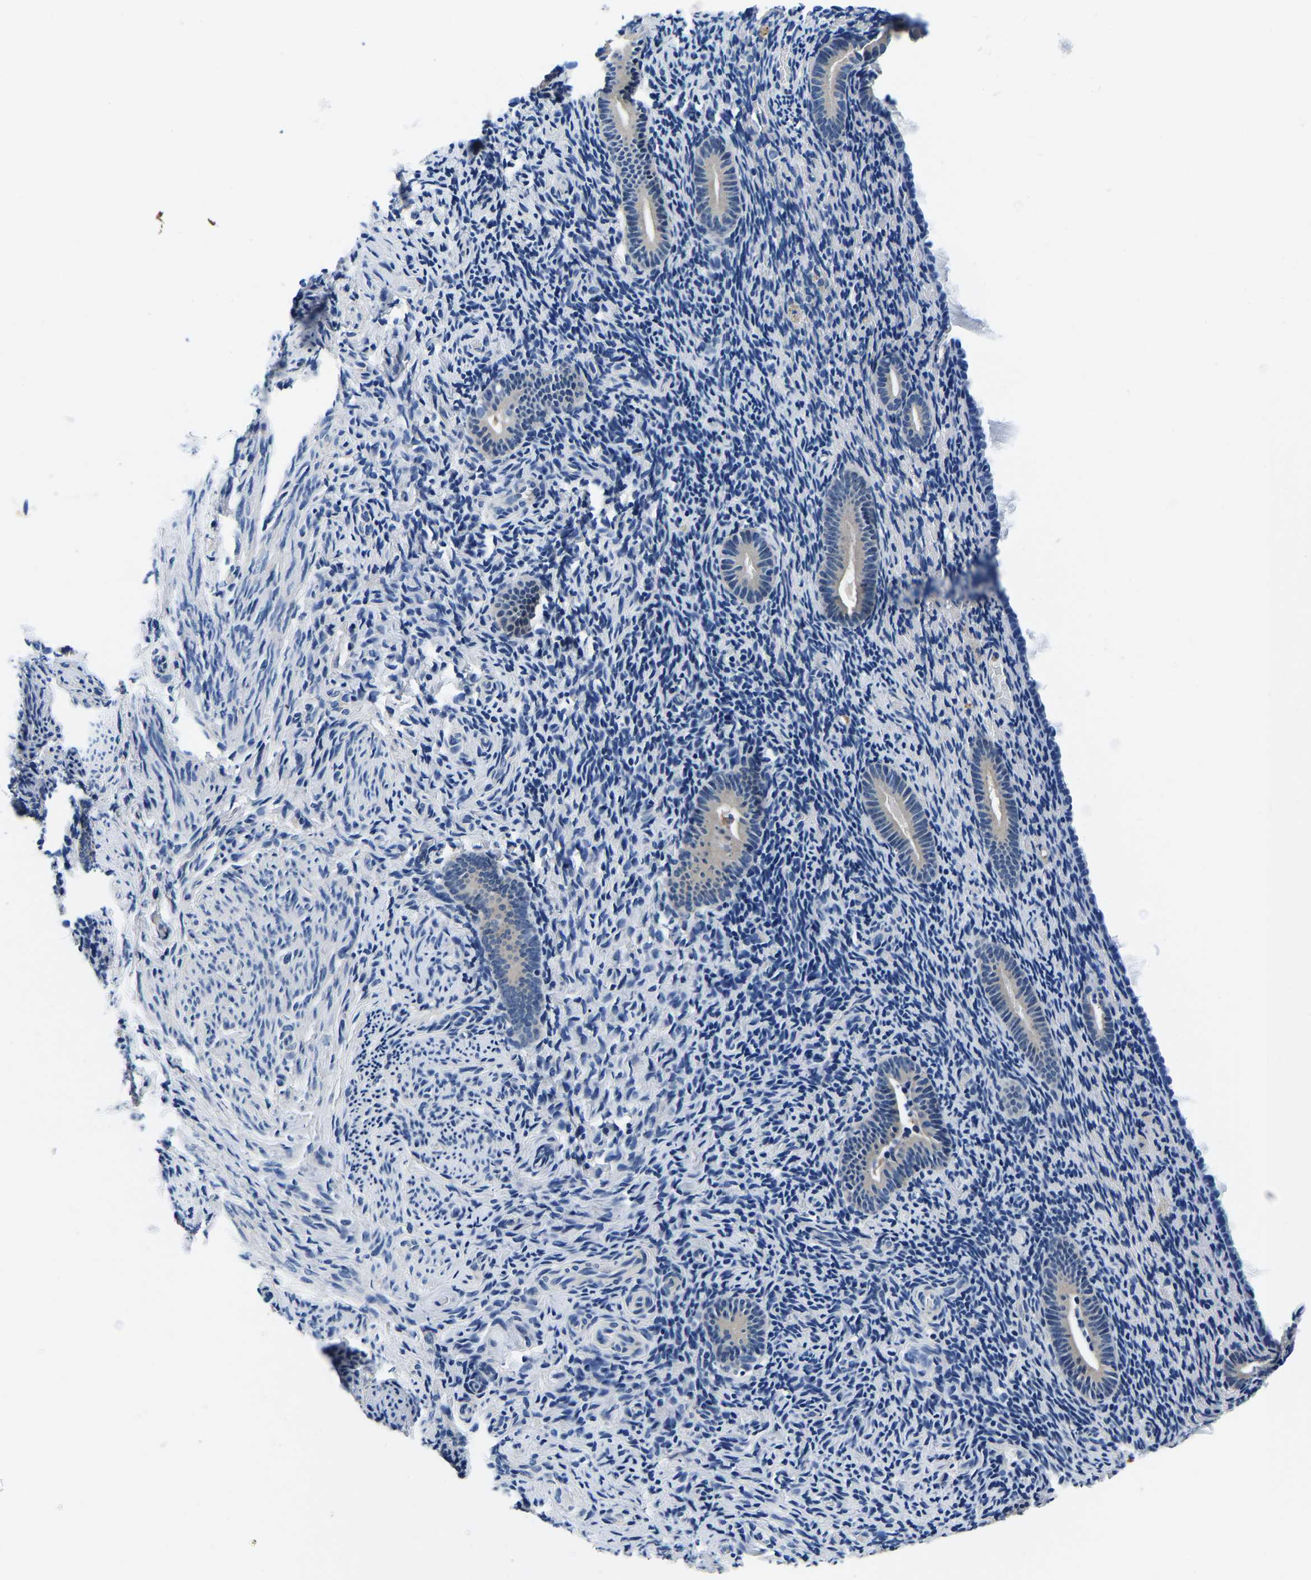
{"staining": {"intensity": "negative", "quantity": "none", "location": "none"}, "tissue": "endometrium", "cell_type": "Cells in endometrial stroma", "image_type": "normal", "snomed": [{"axis": "morphology", "description": "Normal tissue, NOS"}, {"axis": "topography", "description": "Endometrium"}], "caption": "Histopathology image shows no protein positivity in cells in endometrial stroma of unremarkable endometrium. (Stains: DAB immunohistochemistry (IHC) with hematoxylin counter stain, Microscopy: brightfield microscopy at high magnification).", "gene": "ACO1", "patient": {"sex": "female", "age": 51}}